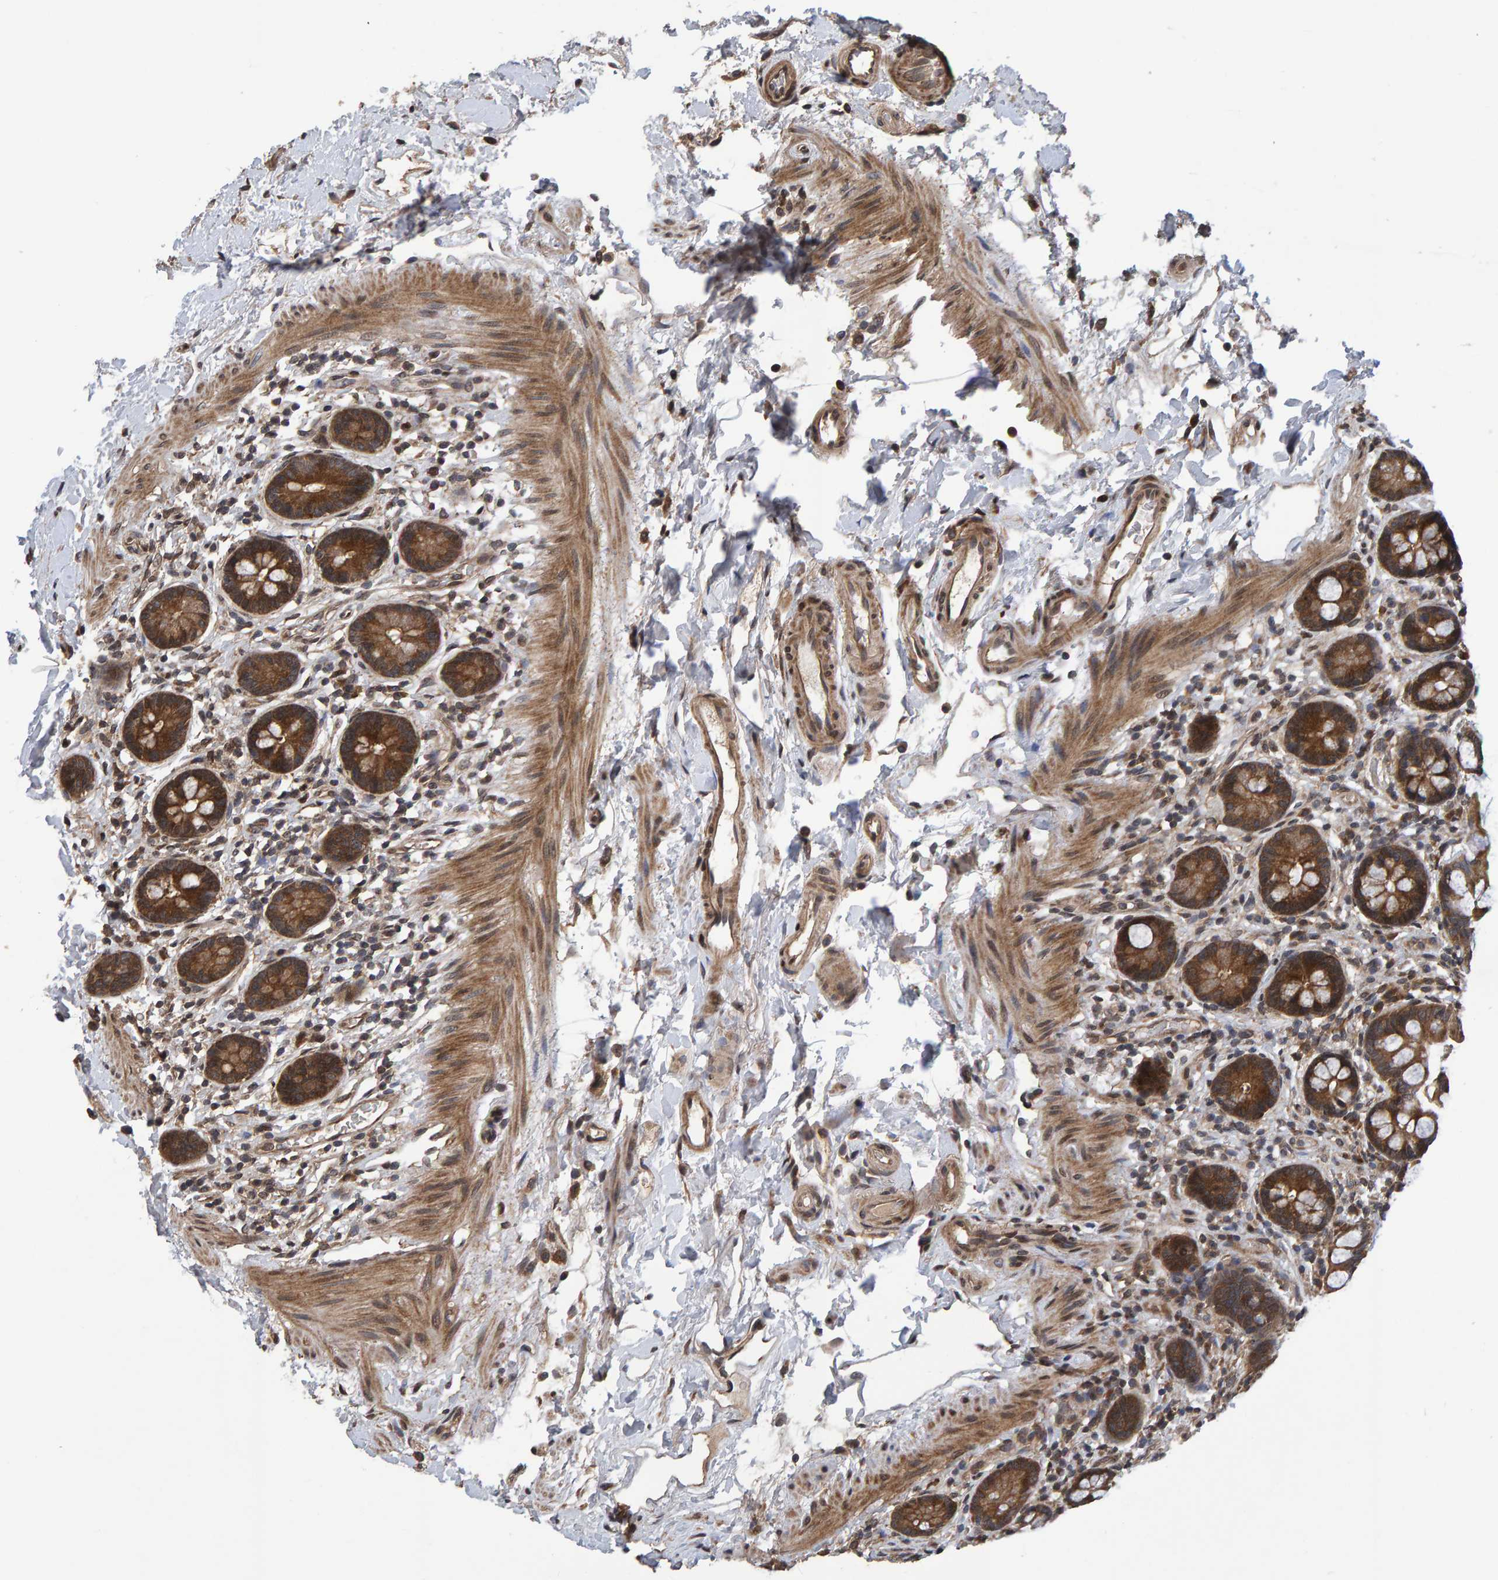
{"staining": {"intensity": "strong", "quantity": ">75%", "location": "cytoplasmic/membranous"}, "tissue": "small intestine", "cell_type": "Glandular cells", "image_type": "normal", "snomed": [{"axis": "morphology", "description": "Normal tissue, NOS"}, {"axis": "topography", "description": "Small intestine"}], "caption": "Glandular cells demonstrate high levels of strong cytoplasmic/membranous expression in approximately >75% of cells in normal small intestine.", "gene": "GAB2", "patient": {"sex": "female", "age": 84}}